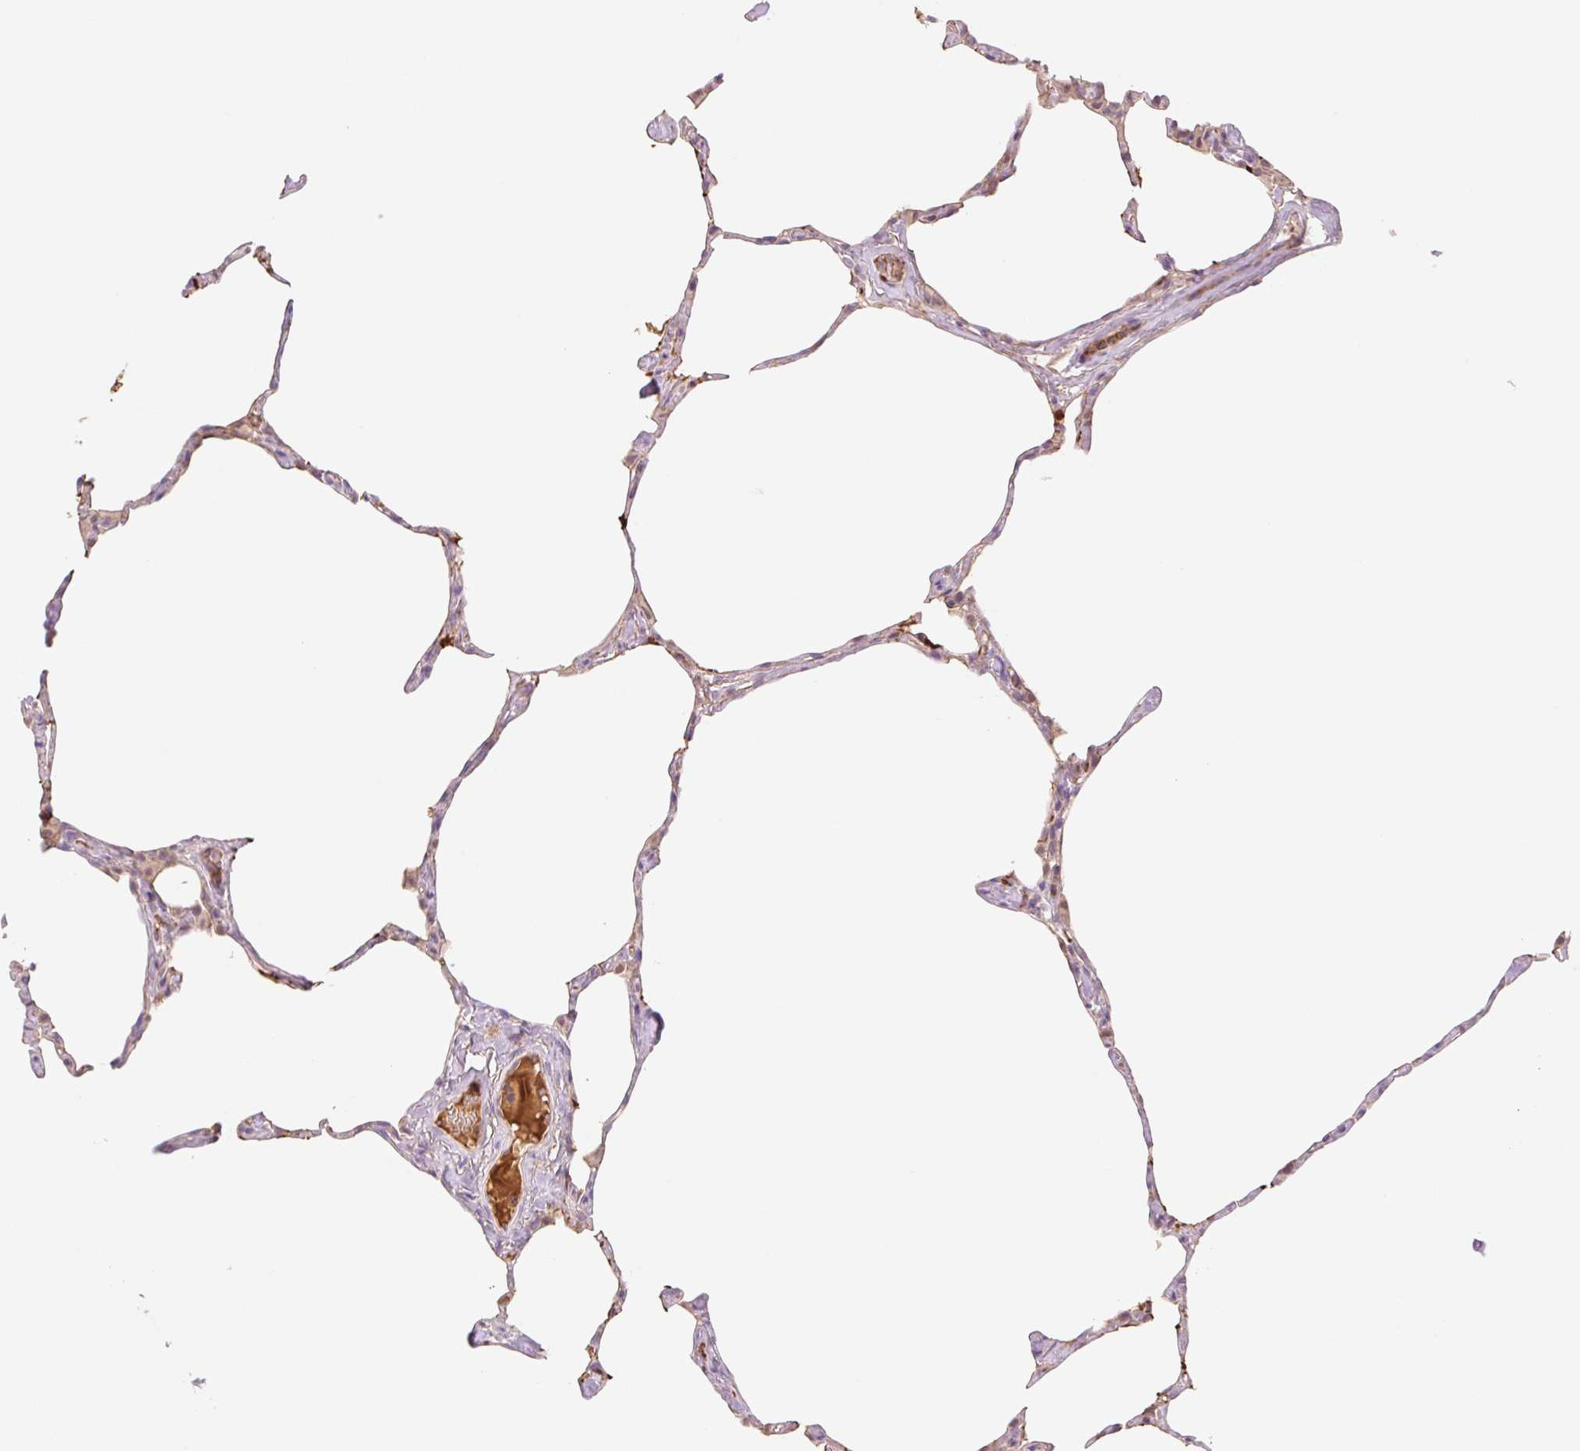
{"staining": {"intensity": "weak", "quantity": "25%-75%", "location": "nuclear"}, "tissue": "lung", "cell_type": "Alveolar cells", "image_type": "normal", "snomed": [{"axis": "morphology", "description": "Normal tissue, NOS"}, {"axis": "topography", "description": "Lung"}], "caption": "The image displays immunohistochemical staining of unremarkable lung. There is weak nuclear expression is appreciated in approximately 25%-75% of alveolar cells.", "gene": "HEBP1", "patient": {"sex": "male", "age": 65}}